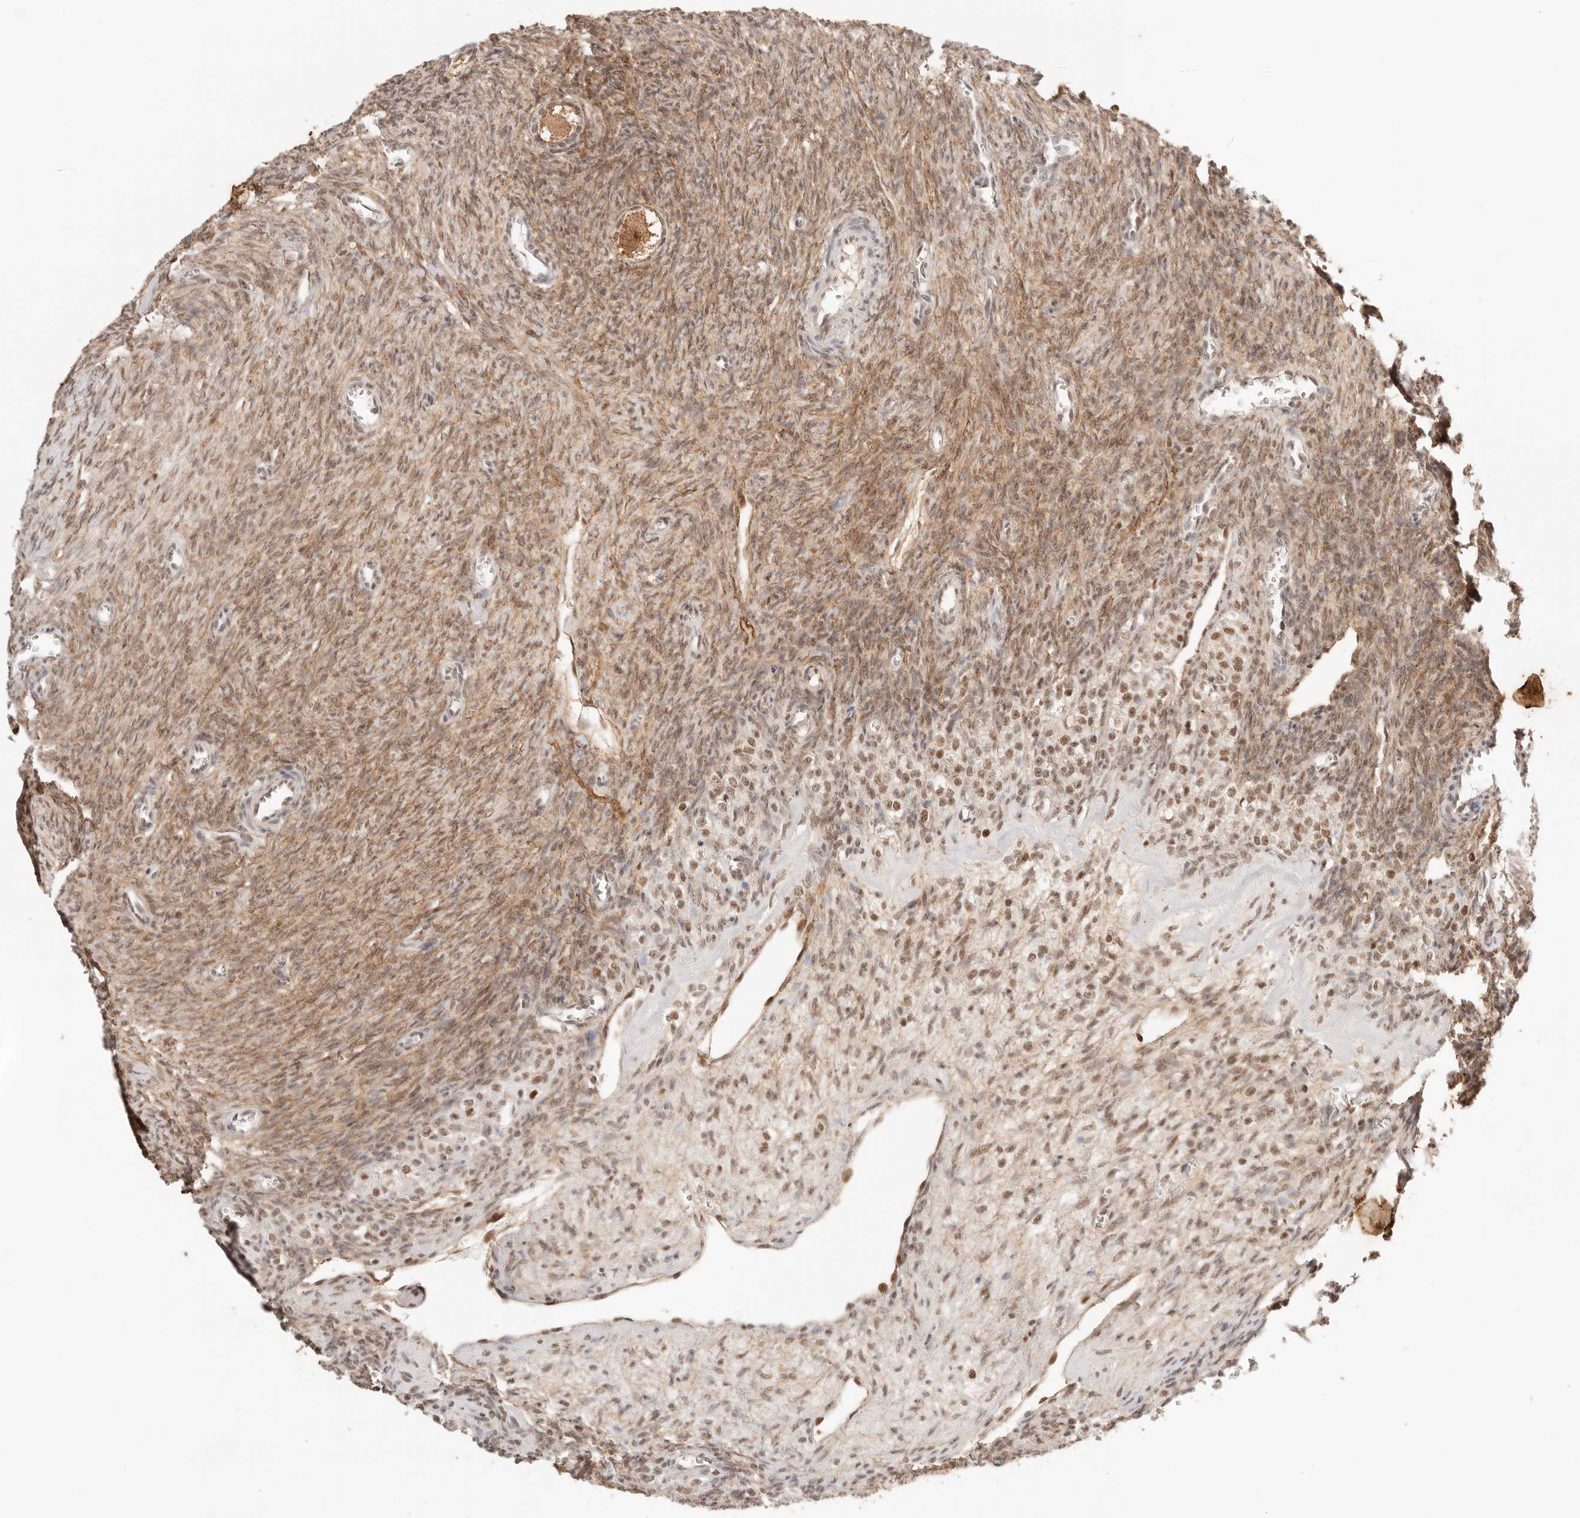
{"staining": {"intensity": "moderate", "quantity": ">75%", "location": "cytoplasmic/membranous,nuclear"}, "tissue": "ovary", "cell_type": "Follicle cells", "image_type": "normal", "snomed": [{"axis": "morphology", "description": "Normal tissue, NOS"}, {"axis": "topography", "description": "Ovary"}], "caption": "Immunohistochemistry (IHC) (DAB) staining of normal ovary displays moderate cytoplasmic/membranous,nuclear protein expression in approximately >75% of follicle cells.", "gene": "GTF2E2", "patient": {"sex": "female", "age": 27}}